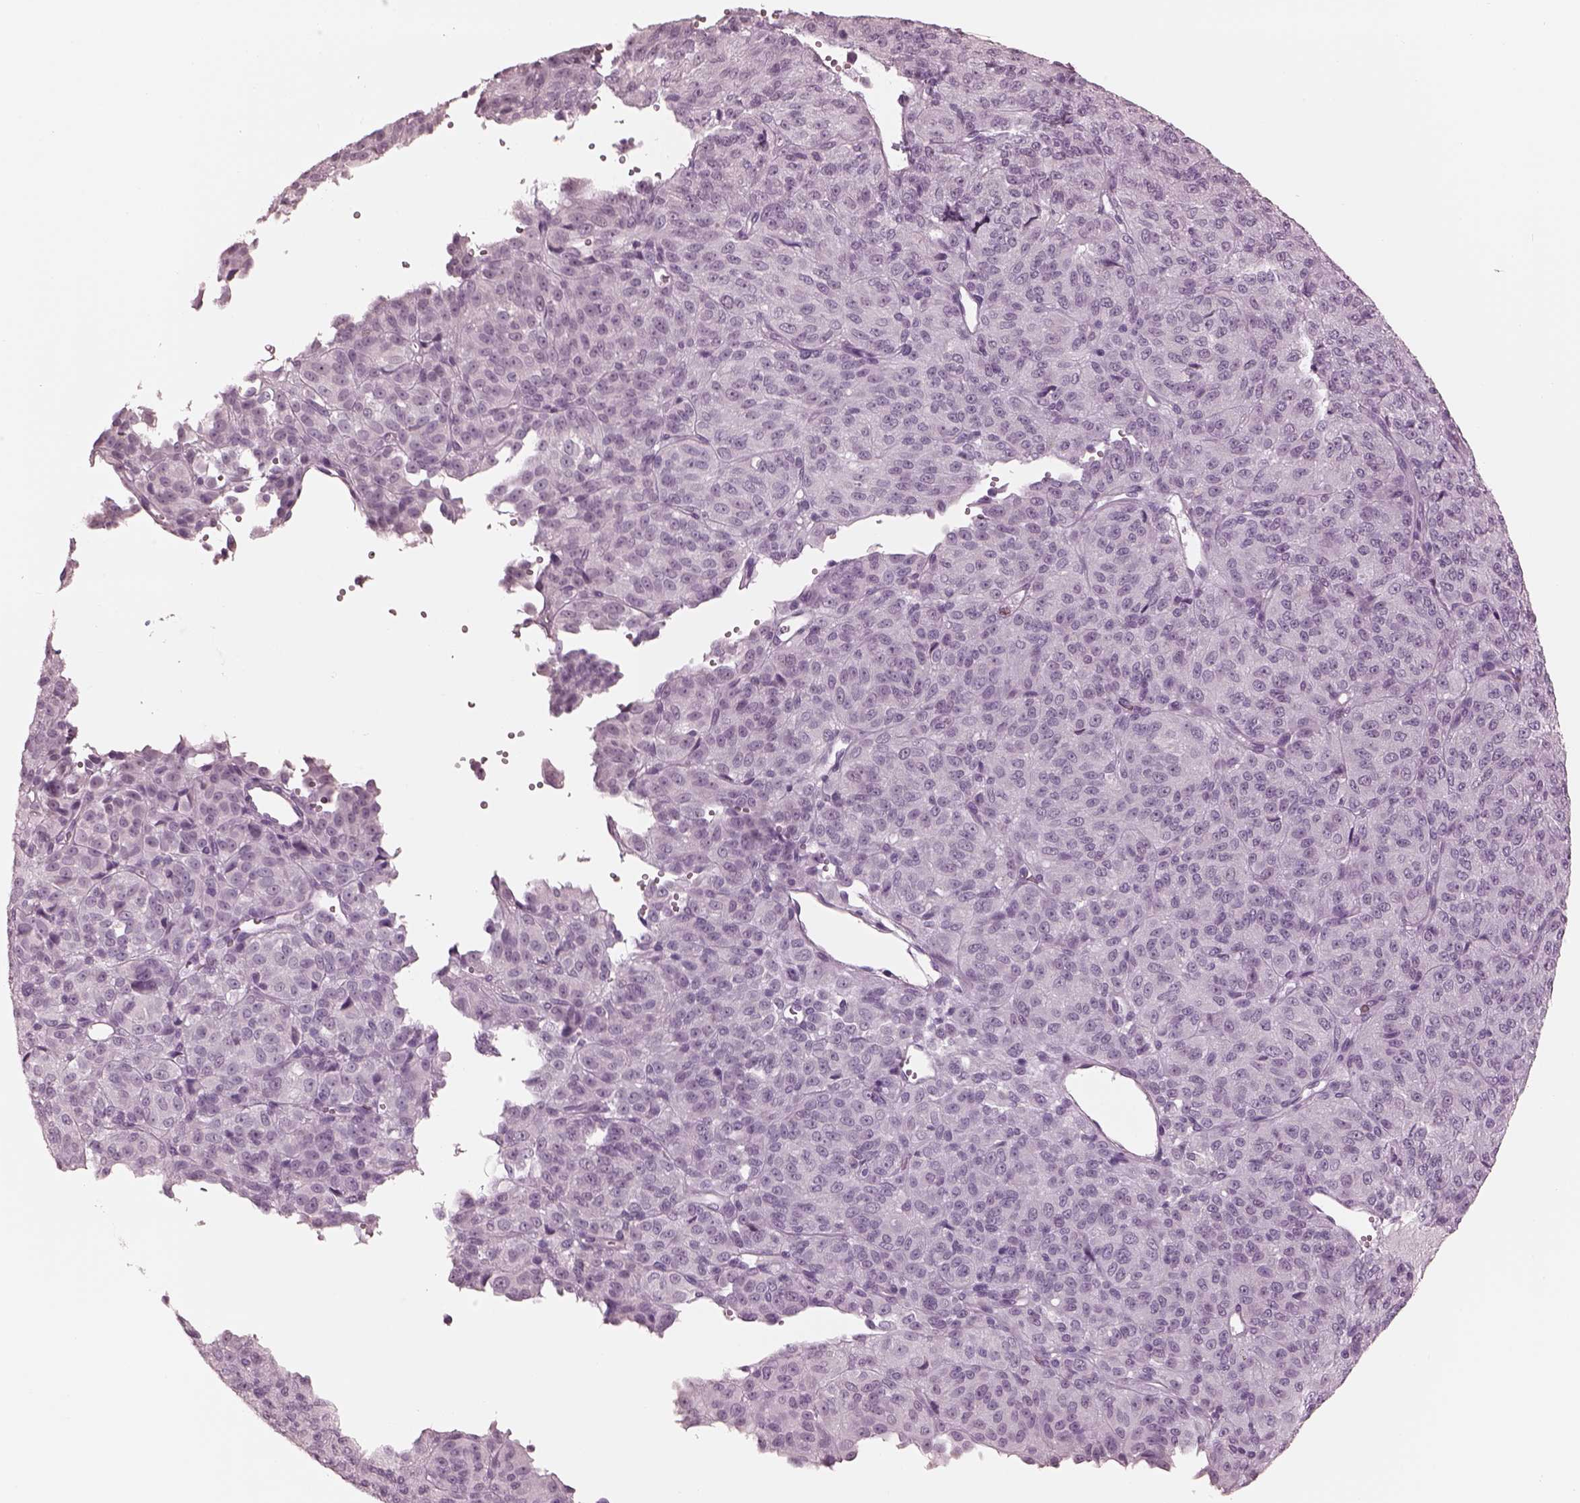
{"staining": {"intensity": "negative", "quantity": "none", "location": "none"}, "tissue": "melanoma", "cell_type": "Tumor cells", "image_type": "cancer", "snomed": [{"axis": "morphology", "description": "Malignant melanoma, Metastatic site"}, {"axis": "topography", "description": "Brain"}], "caption": "Immunohistochemistry of human malignant melanoma (metastatic site) reveals no expression in tumor cells.", "gene": "C2orf81", "patient": {"sex": "female", "age": 56}}